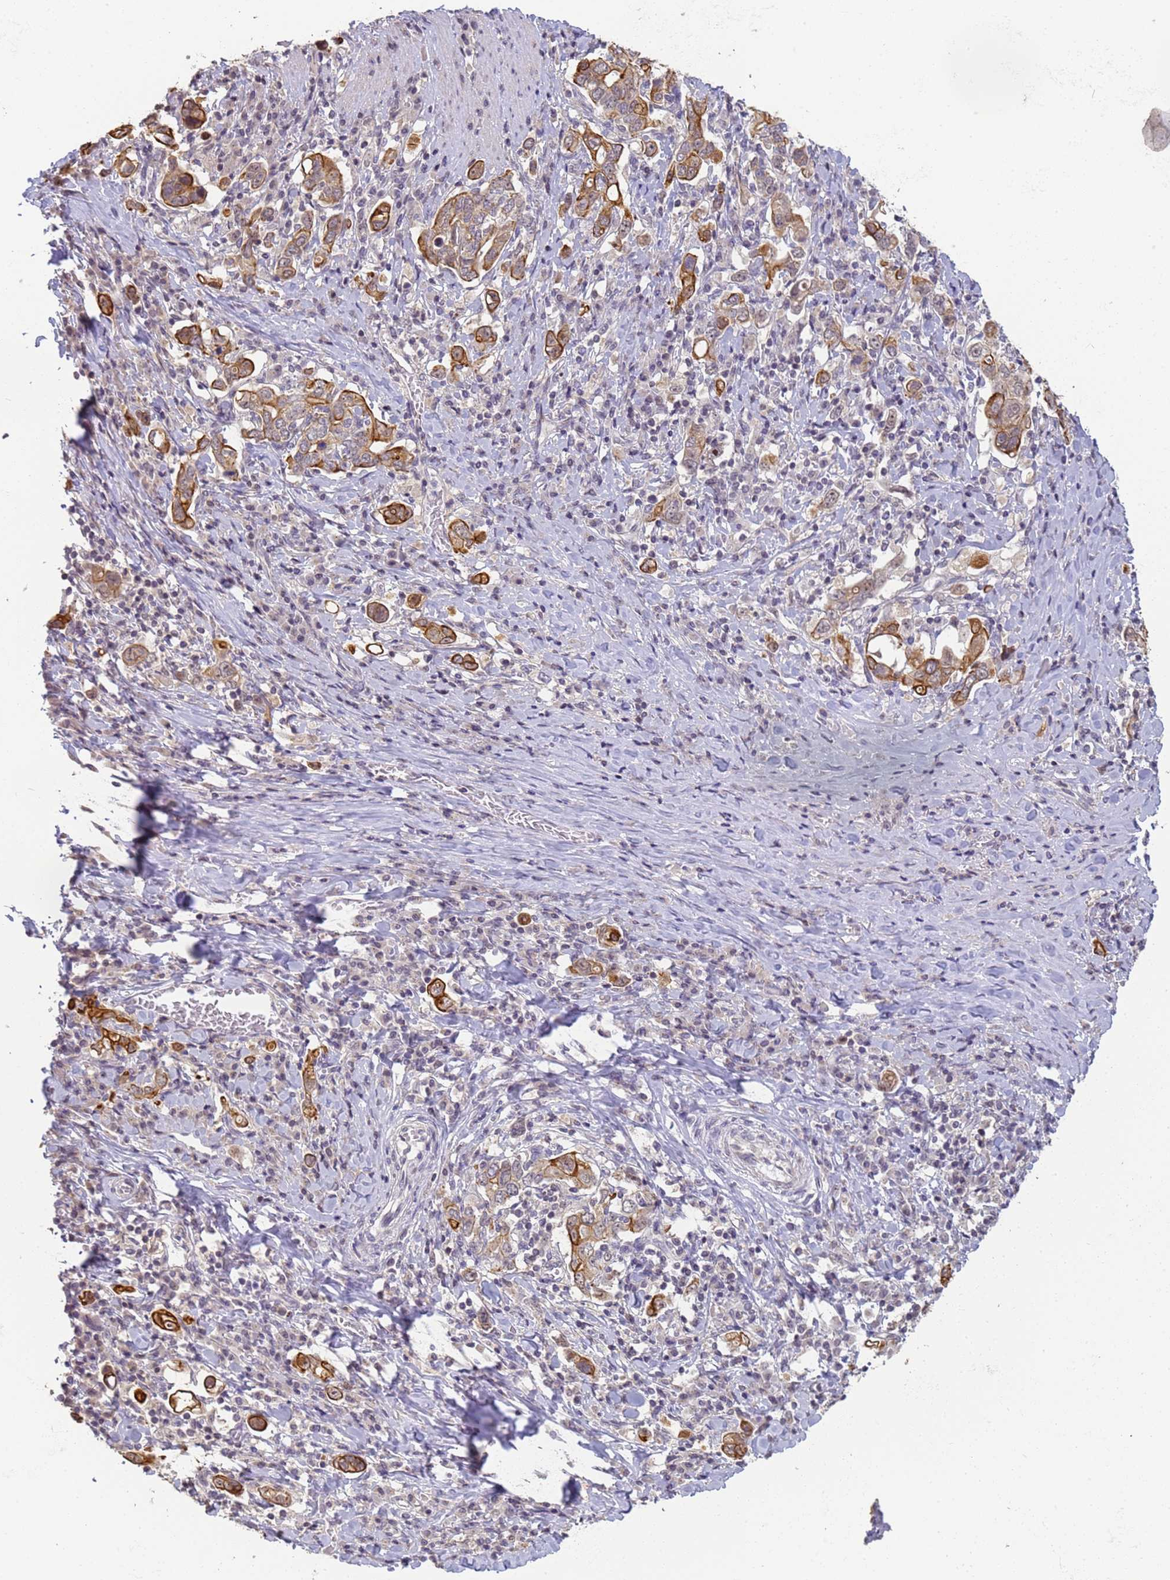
{"staining": {"intensity": "strong", "quantity": "25%-75%", "location": "cytoplasmic/membranous"}, "tissue": "stomach cancer", "cell_type": "Tumor cells", "image_type": "cancer", "snomed": [{"axis": "morphology", "description": "Adenocarcinoma, NOS"}, {"axis": "topography", "description": "Stomach, upper"}, {"axis": "topography", "description": "Stomach"}], "caption": "Stomach adenocarcinoma tissue reveals strong cytoplasmic/membranous staining in about 25%-75% of tumor cells", "gene": "VWA3A", "patient": {"sex": "male", "age": 62}}